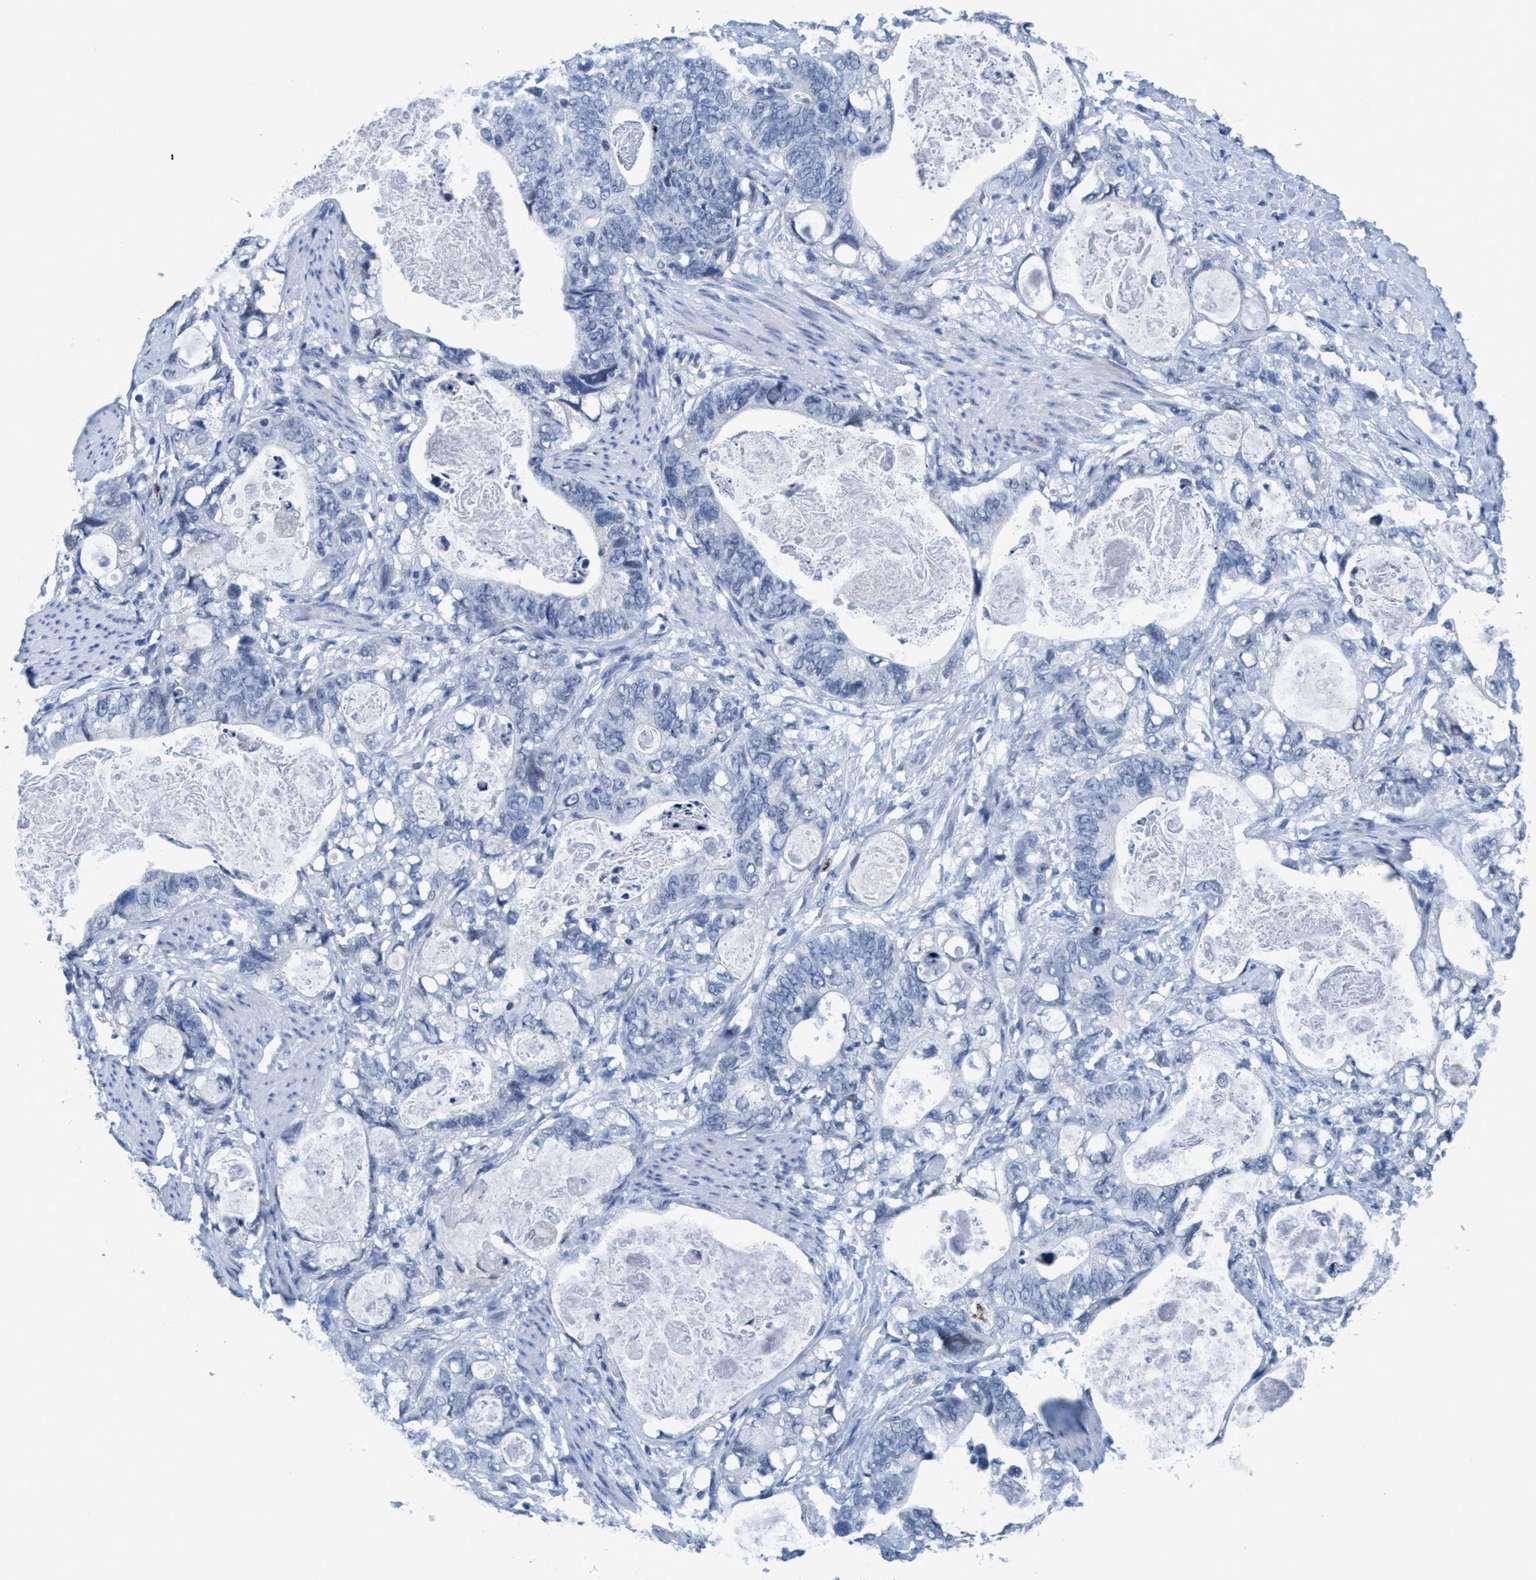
{"staining": {"intensity": "negative", "quantity": "none", "location": "none"}, "tissue": "stomach cancer", "cell_type": "Tumor cells", "image_type": "cancer", "snomed": [{"axis": "morphology", "description": "Normal tissue, NOS"}, {"axis": "morphology", "description": "Adenocarcinoma, NOS"}, {"axis": "topography", "description": "Stomach"}], "caption": "Human stomach adenocarcinoma stained for a protein using immunohistochemistry shows no expression in tumor cells.", "gene": "DNAI1", "patient": {"sex": "female", "age": 89}}